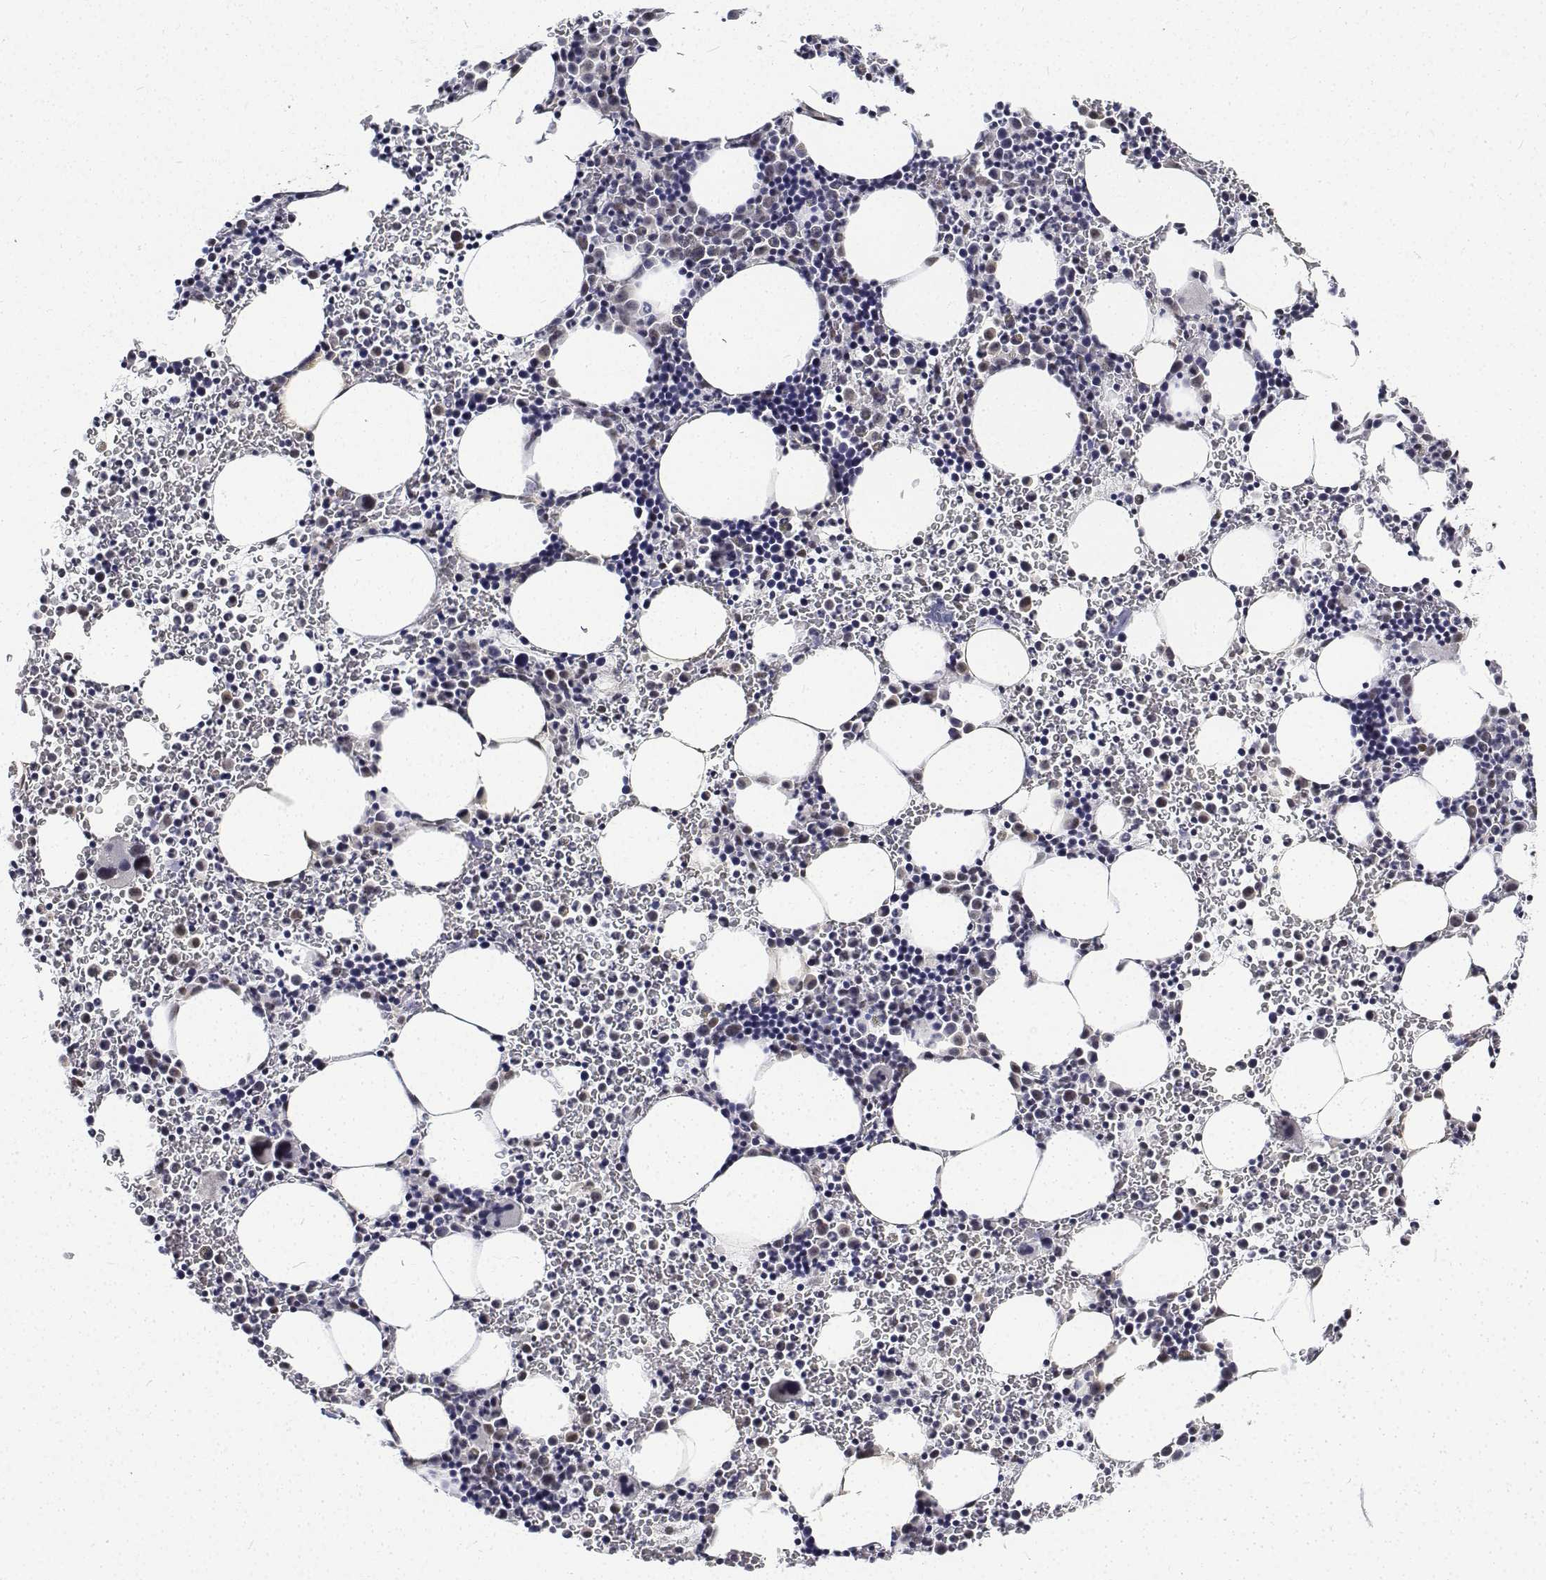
{"staining": {"intensity": "strong", "quantity": "<25%", "location": "cytoplasmic/membranous"}, "tissue": "bone marrow", "cell_type": "Hematopoietic cells", "image_type": "normal", "snomed": [{"axis": "morphology", "description": "Normal tissue, NOS"}, {"axis": "topography", "description": "Bone marrow"}], "caption": "Immunohistochemistry (IHC) of unremarkable human bone marrow shows medium levels of strong cytoplasmic/membranous positivity in approximately <25% of hematopoietic cells.", "gene": "ATRX", "patient": {"sex": "male", "age": 58}}